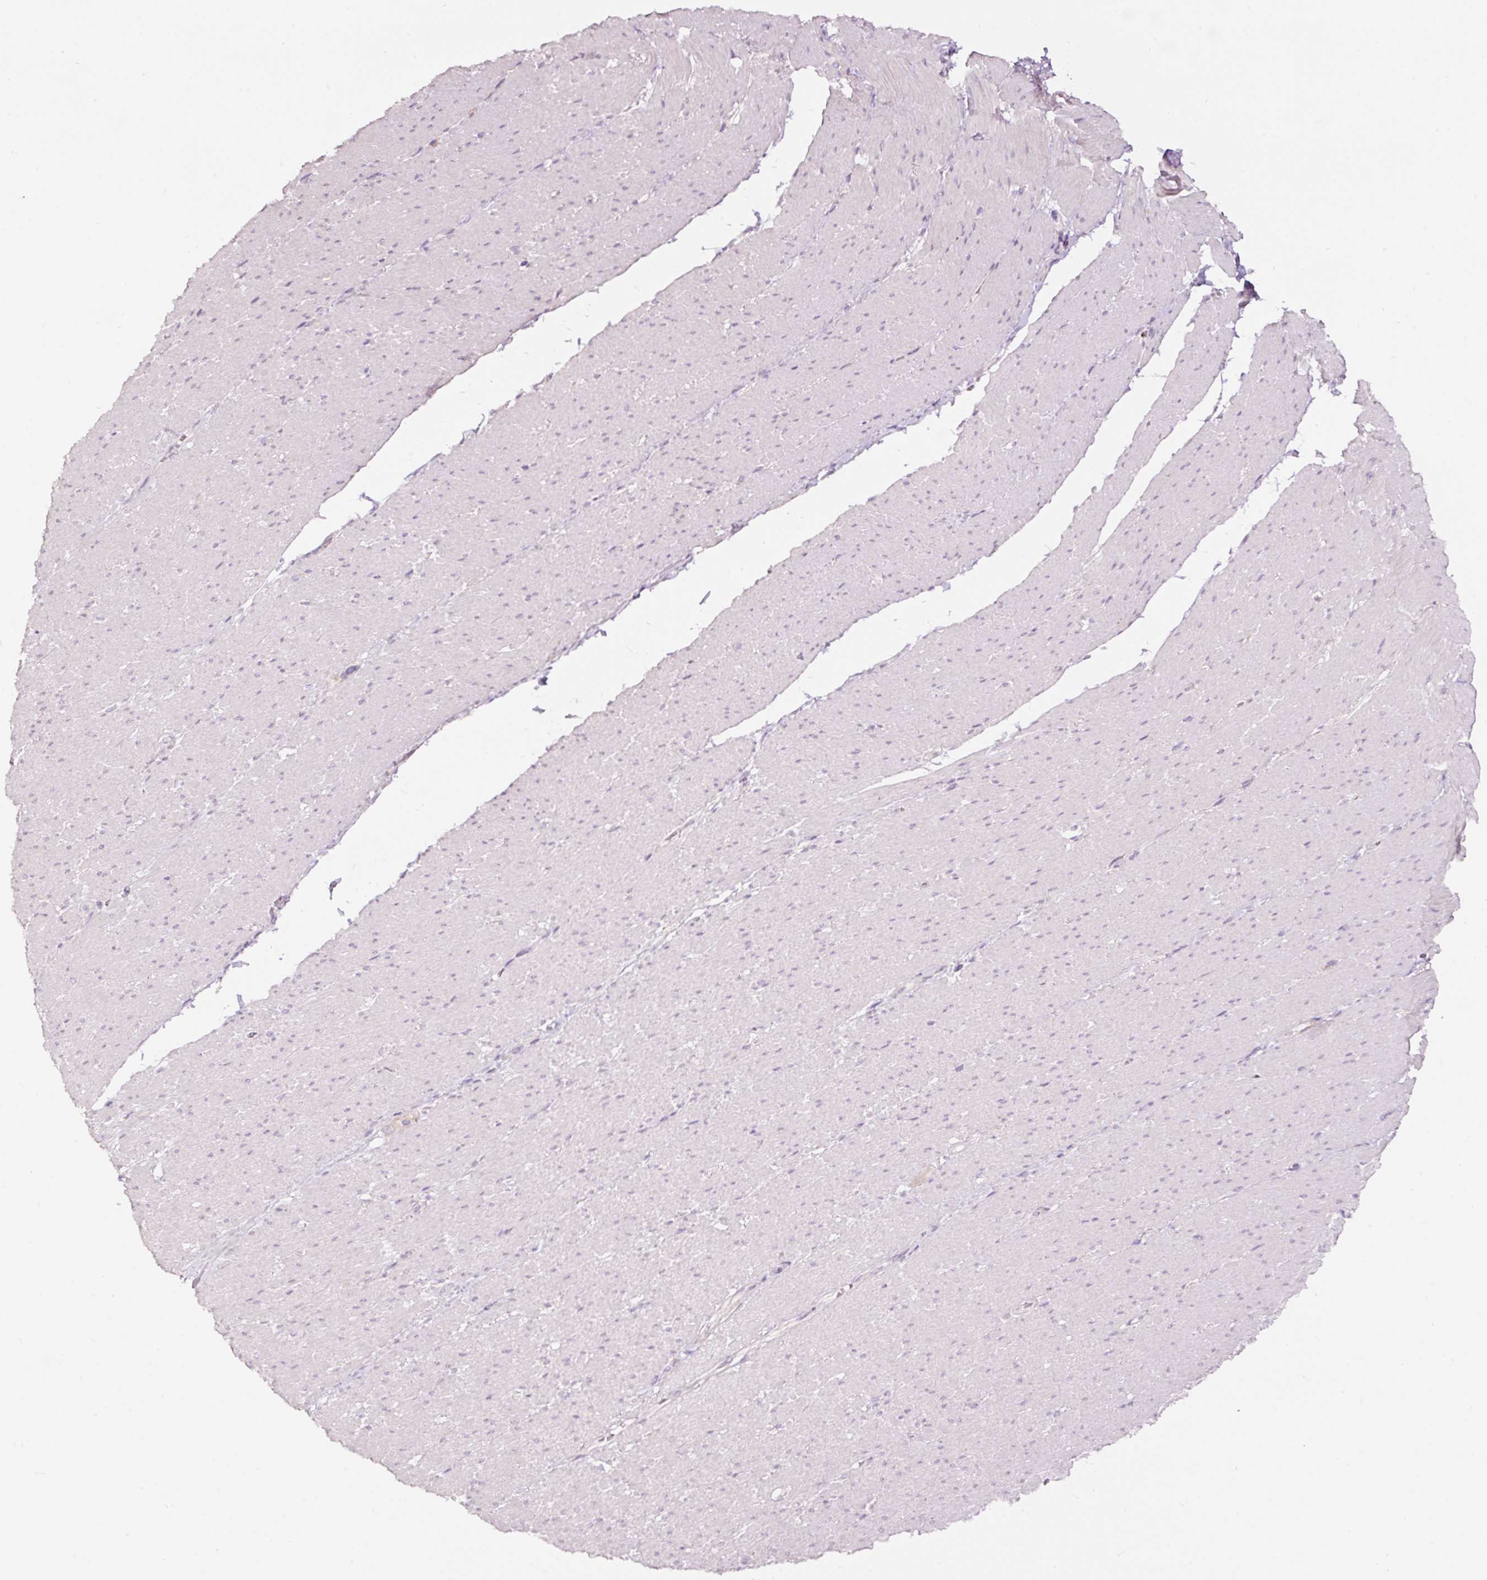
{"staining": {"intensity": "negative", "quantity": "none", "location": "none"}, "tissue": "smooth muscle", "cell_type": "Smooth muscle cells", "image_type": "normal", "snomed": [{"axis": "morphology", "description": "Normal tissue, NOS"}, {"axis": "topography", "description": "Smooth muscle"}, {"axis": "topography", "description": "Rectum"}], "caption": "Micrograph shows no significant protein expression in smooth muscle cells of benign smooth muscle.", "gene": "RSPO2", "patient": {"sex": "male", "age": 53}}